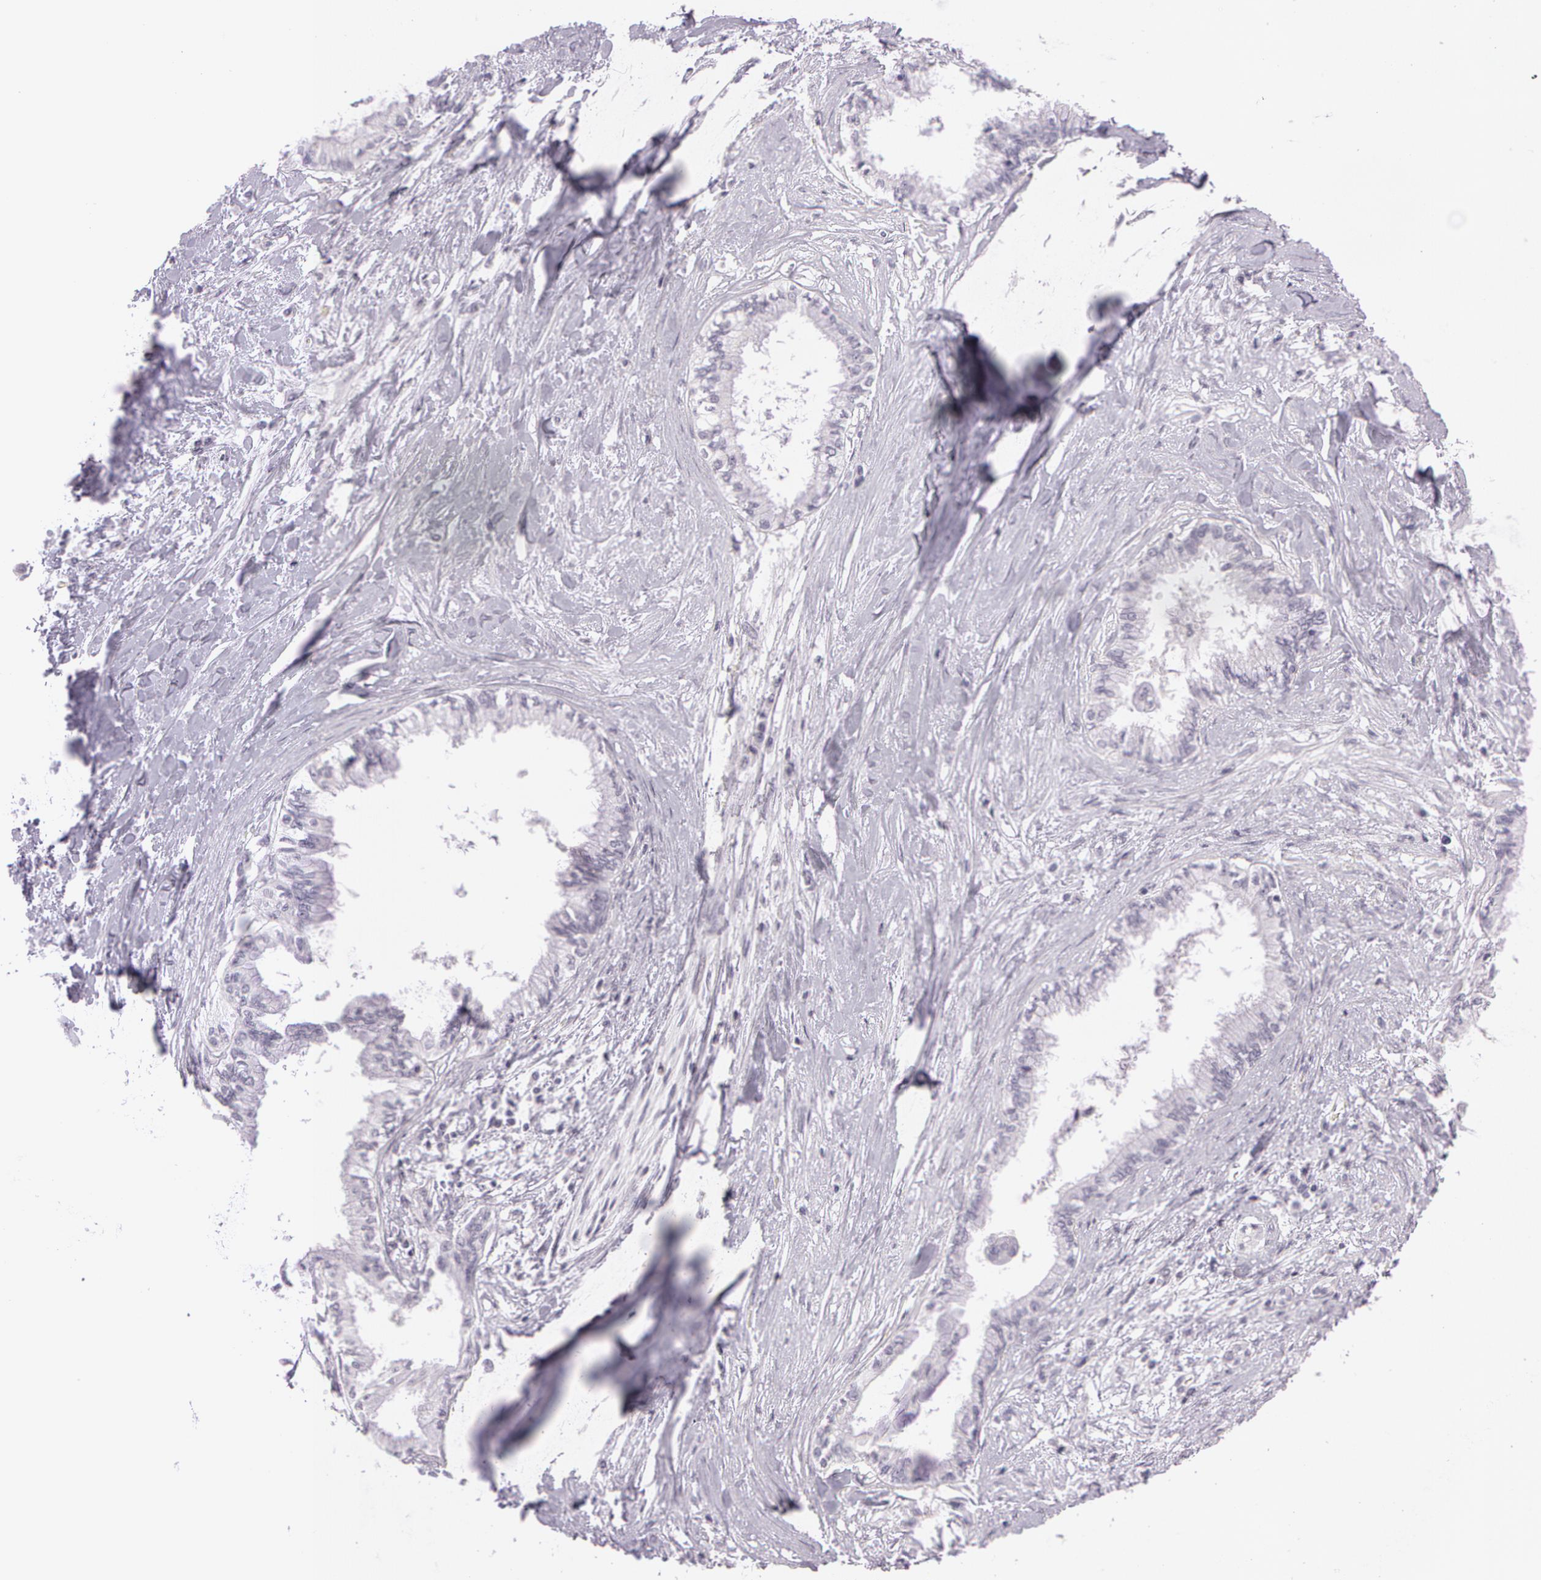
{"staining": {"intensity": "negative", "quantity": "none", "location": "none"}, "tissue": "pancreatic cancer", "cell_type": "Tumor cells", "image_type": "cancer", "snomed": [{"axis": "morphology", "description": "Adenocarcinoma, NOS"}, {"axis": "topography", "description": "Pancreas"}], "caption": "This is an immunohistochemistry photomicrograph of pancreatic cancer (adenocarcinoma). There is no staining in tumor cells.", "gene": "OTC", "patient": {"sex": "female", "age": 64}}